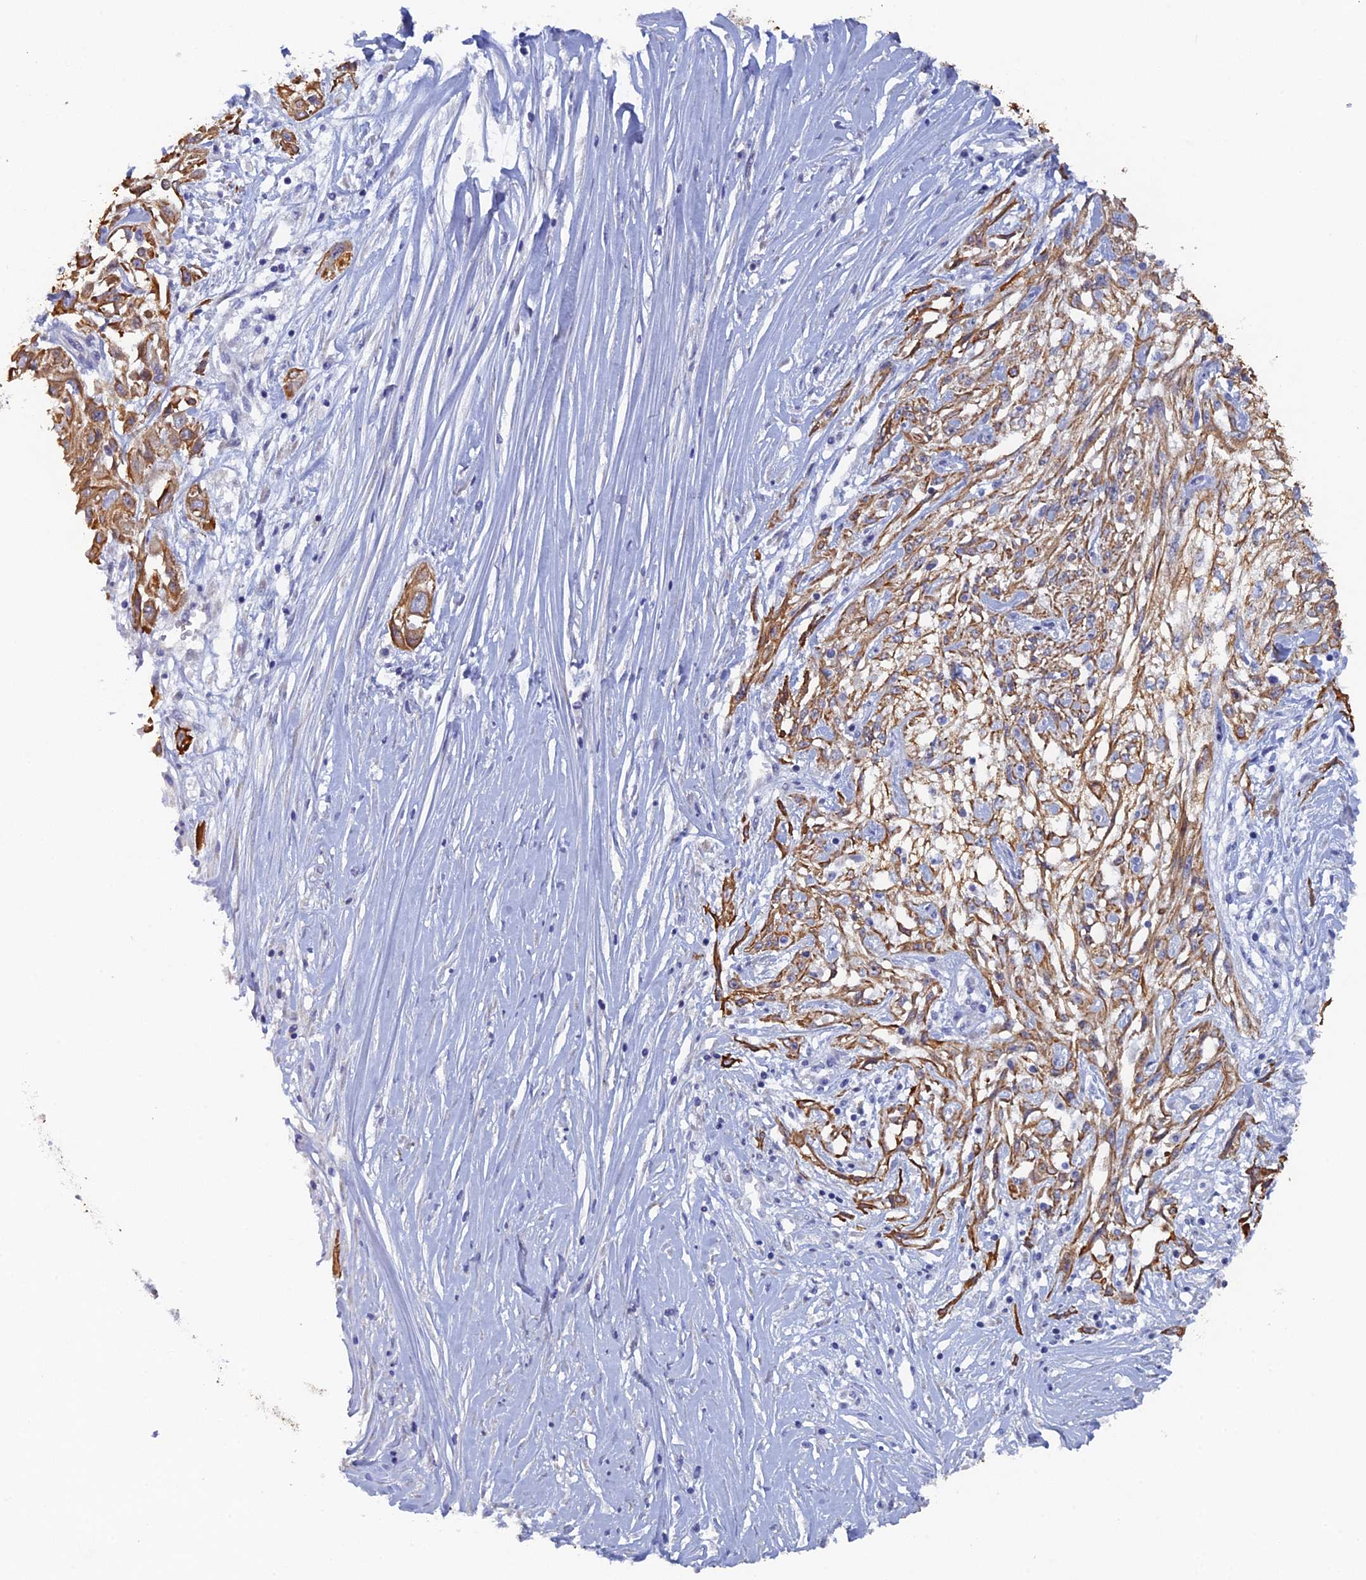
{"staining": {"intensity": "moderate", "quantity": ">75%", "location": "cytoplasmic/membranous"}, "tissue": "skin cancer", "cell_type": "Tumor cells", "image_type": "cancer", "snomed": [{"axis": "morphology", "description": "Squamous cell carcinoma, NOS"}, {"axis": "morphology", "description": "Squamous cell carcinoma, metastatic, NOS"}, {"axis": "topography", "description": "Skin"}, {"axis": "topography", "description": "Lymph node"}], "caption": "The image displays immunohistochemical staining of skin cancer (squamous cell carcinoma). There is moderate cytoplasmic/membranous expression is appreciated in approximately >75% of tumor cells. The staining was performed using DAB to visualize the protein expression in brown, while the nuclei were stained in blue with hematoxylin (Magnification: 20x).", "gene": "SRFBP1", "patient": {"sex": "male", "age": 75}}